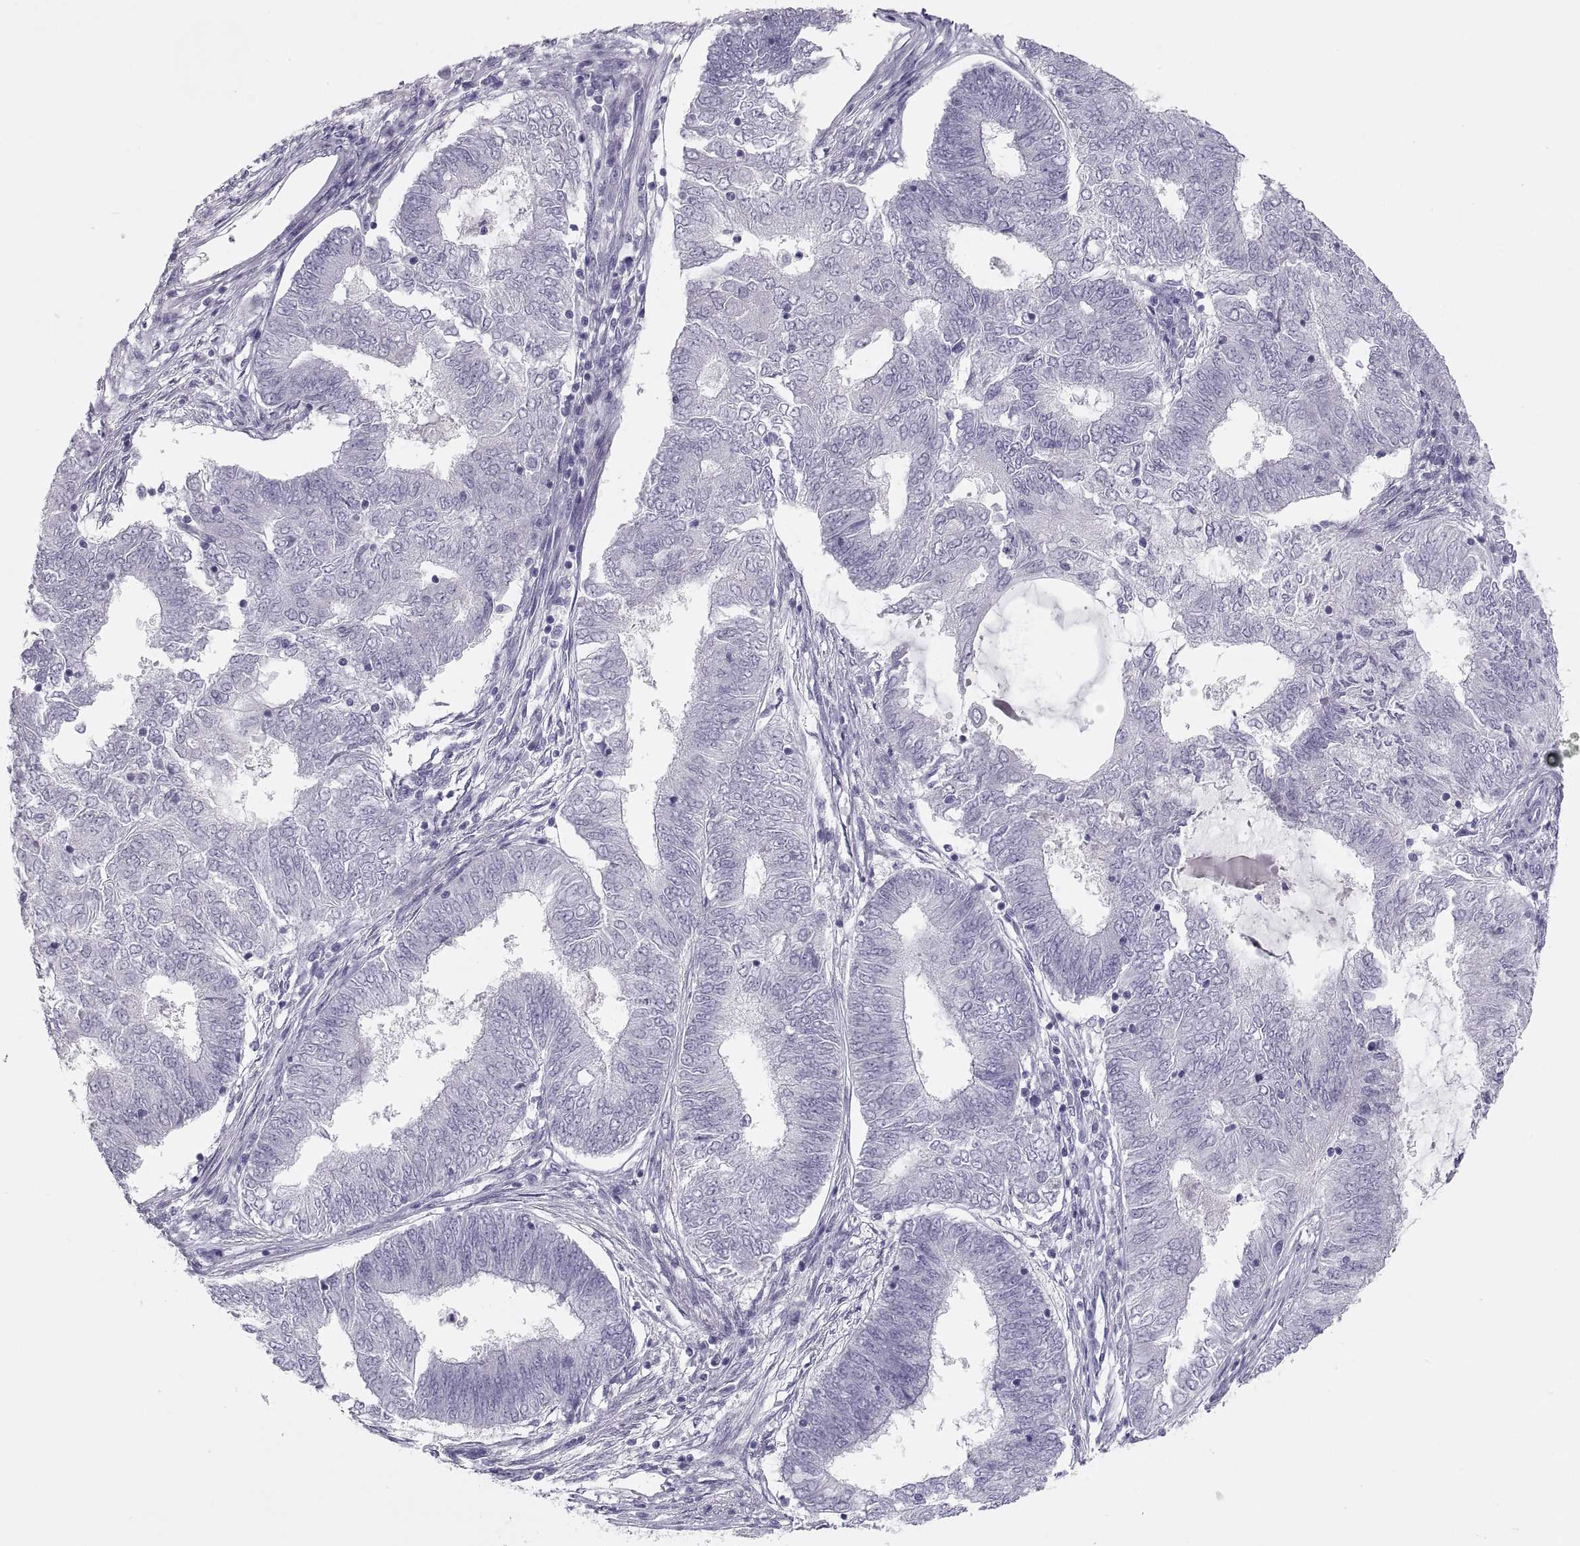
{"staining": {"intensity": "negative", "quantity": "none", "location": "none"}, "tissue": "endometrial cancer", "cell_type": "Tumor cells", "image_type": "cancer", "snomed": [{"axis": "morphology", "description": "Adenocarcinoma, NOS"}, {"axis": "topography", "description": "Endometrium"}], "caption": "Image shows no protein expression in tumor cells of adenocarcinoma (endometrial) tissue. (Immunohistochemistry, brightfield microscopy, high magnification).", "gene": "MAGEB2", "patient": {"sex": "female", "age": 62}}